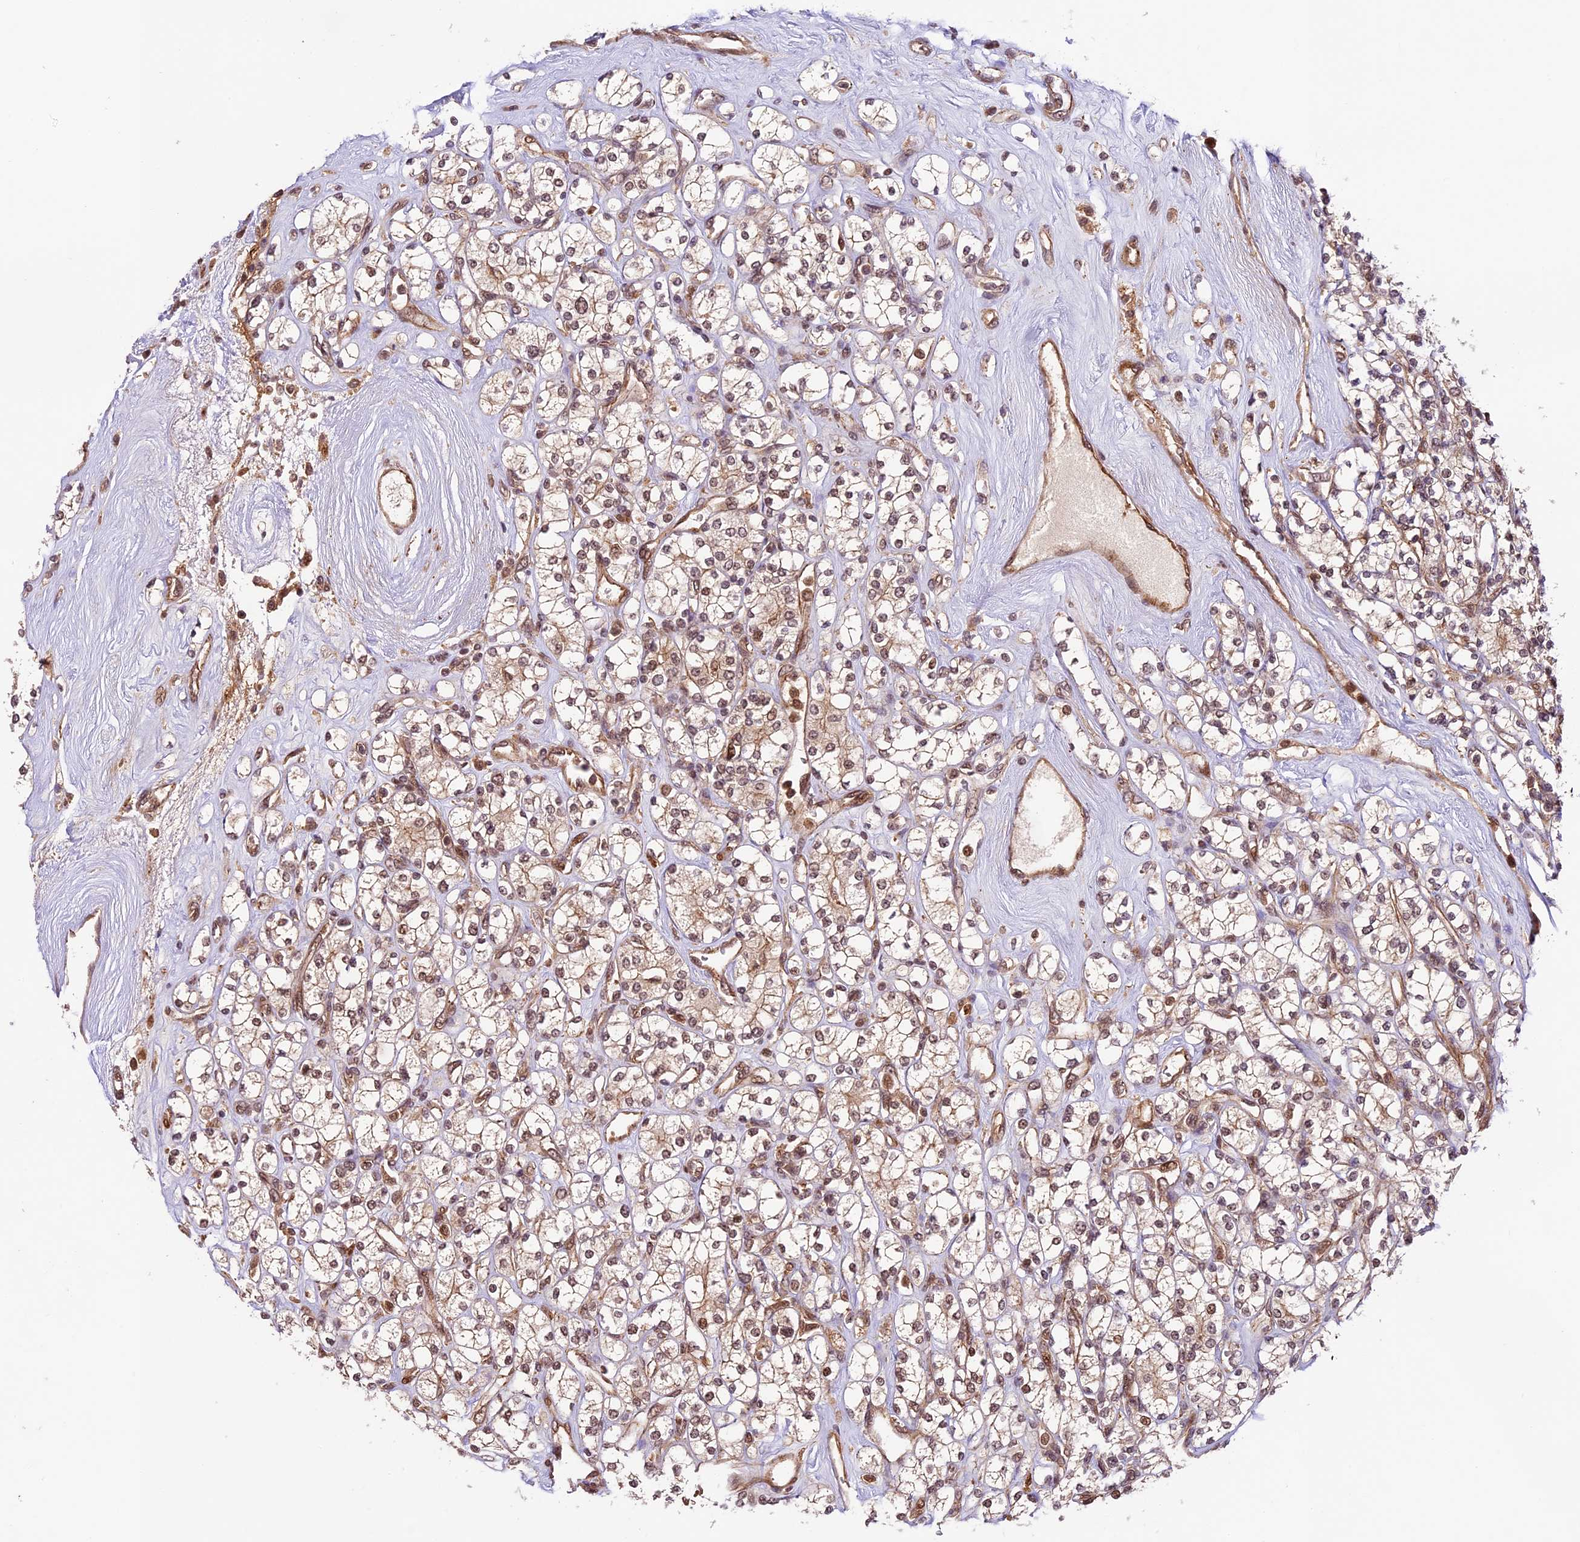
{"staining": {"intensity": "moderate", "quantity": ">75%", "location": "cytoplasmic/membranous,nuclear"}, "tissue": "renal cancer", "cell_type": "Tumor cells", "image_type": "cancer", "snomed": [{"axis": "morphology", "description": "Adenocarcinoma, NOS"}, {"axis": "topography", "description": "Kidney"}], "caption": "There is medium levels of moderate cytoplasmic/membranous and nuclear expression in tumor cells of renal cancer (adenocarcinoma), as demonstrated by immunohistochemical staining (brown color).", "gene": "DHX38", "patient": {"sex": "male", "age": 77}}